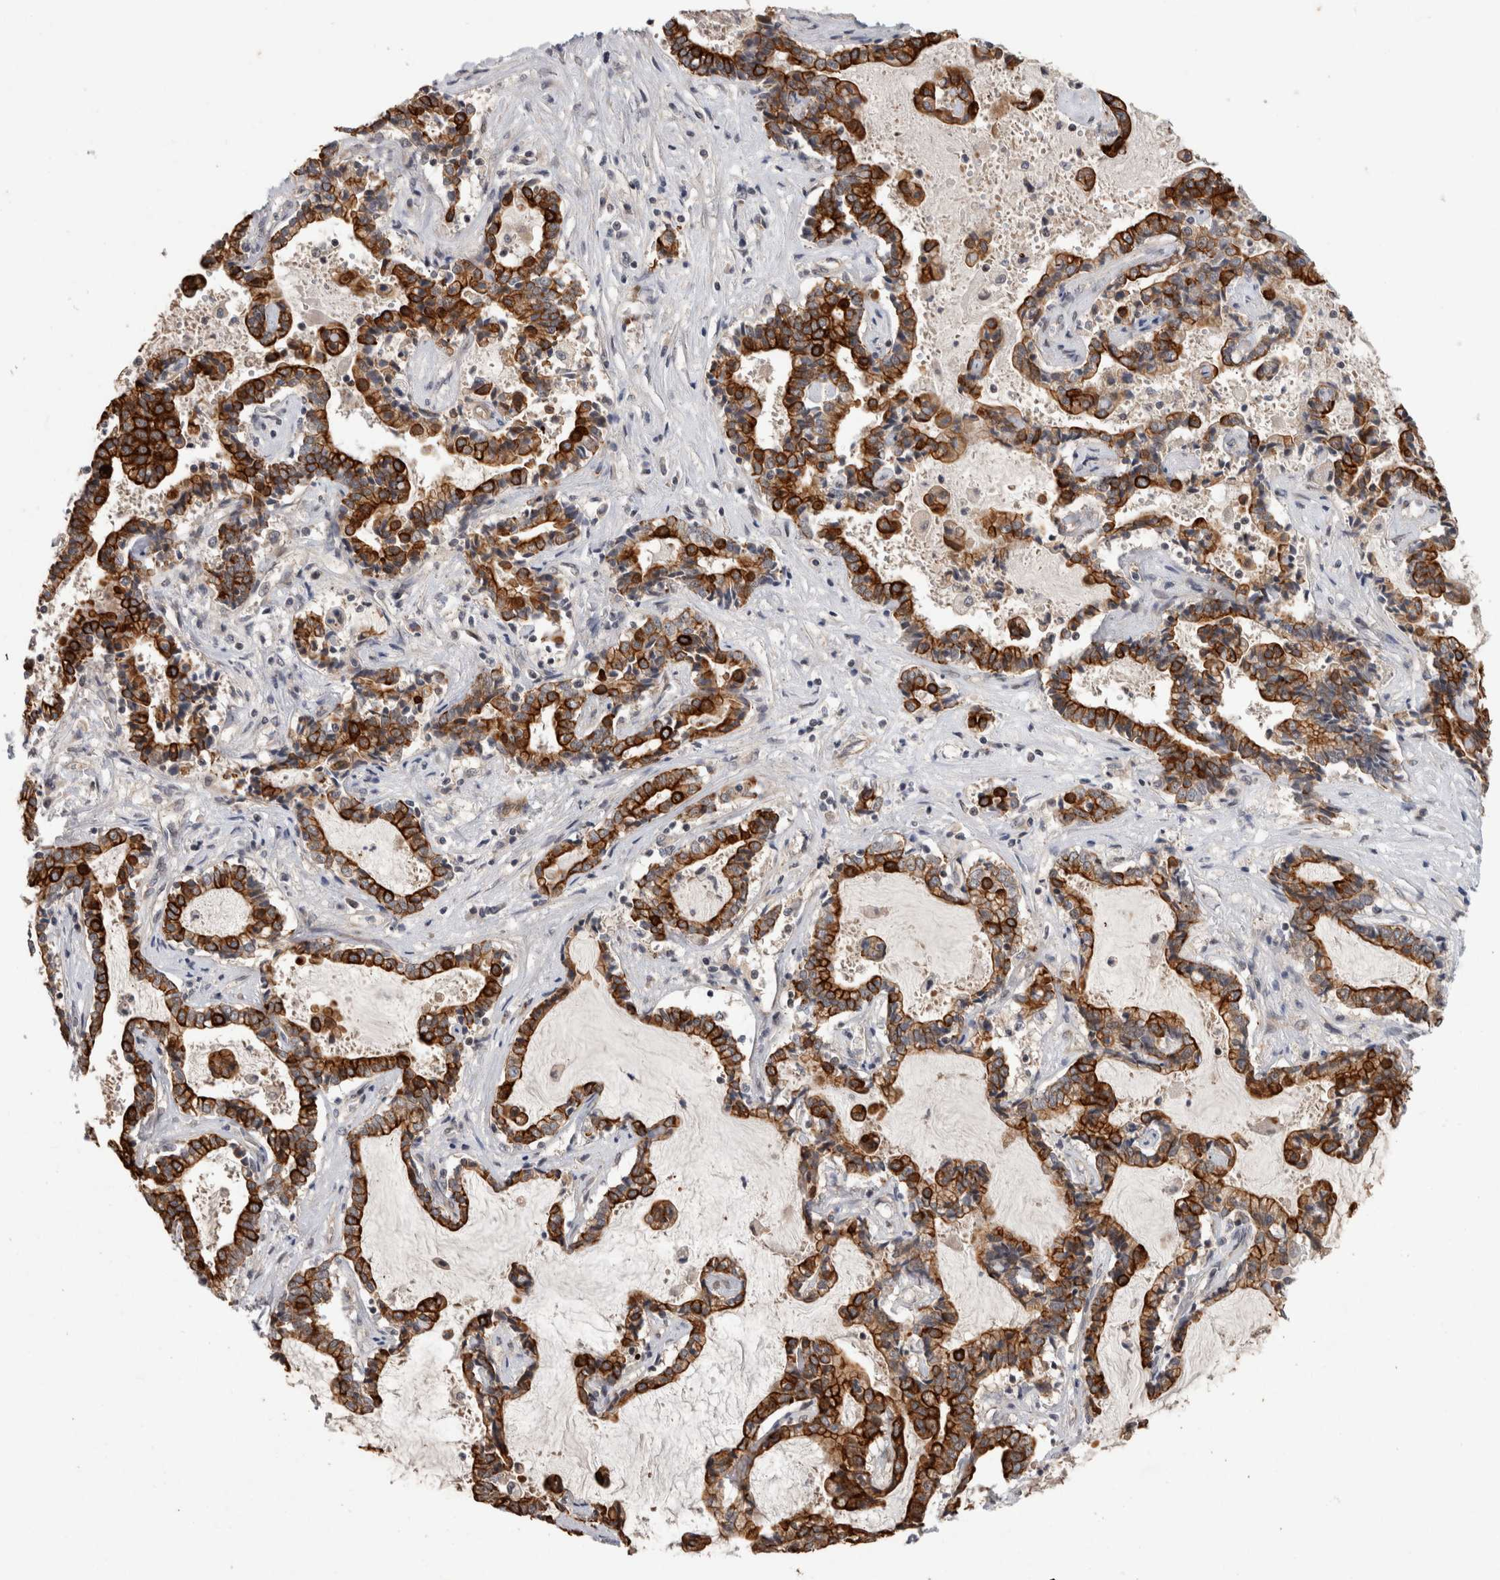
{"staining": {"intensity": "strong", "quantity": ">75%", "location": "cytoplasmic/membranous"}, "tissue": "liver cancer", "cell_type": "Tumor cells", "image_type": "cancer", "snomed": [{"axis": "morphology", "description": "Cholangiocarcinoma"}, {"axis": "topography", "description": "Liver"}], "caption": "Liver cholangiocarcinoma was stained to show a protein in brown. There is high levels of strong cytoplasmic/membranous staining in about >75% of tumor cells. The protein is stained brown, and the nuclei are stained in blue (DAB (3,3'-diaminobenzidine) IHC with brightfield microscopy, high magnification).", "gene": "CRISPLD1", "patient": {"sex": "male", "age": 57}}